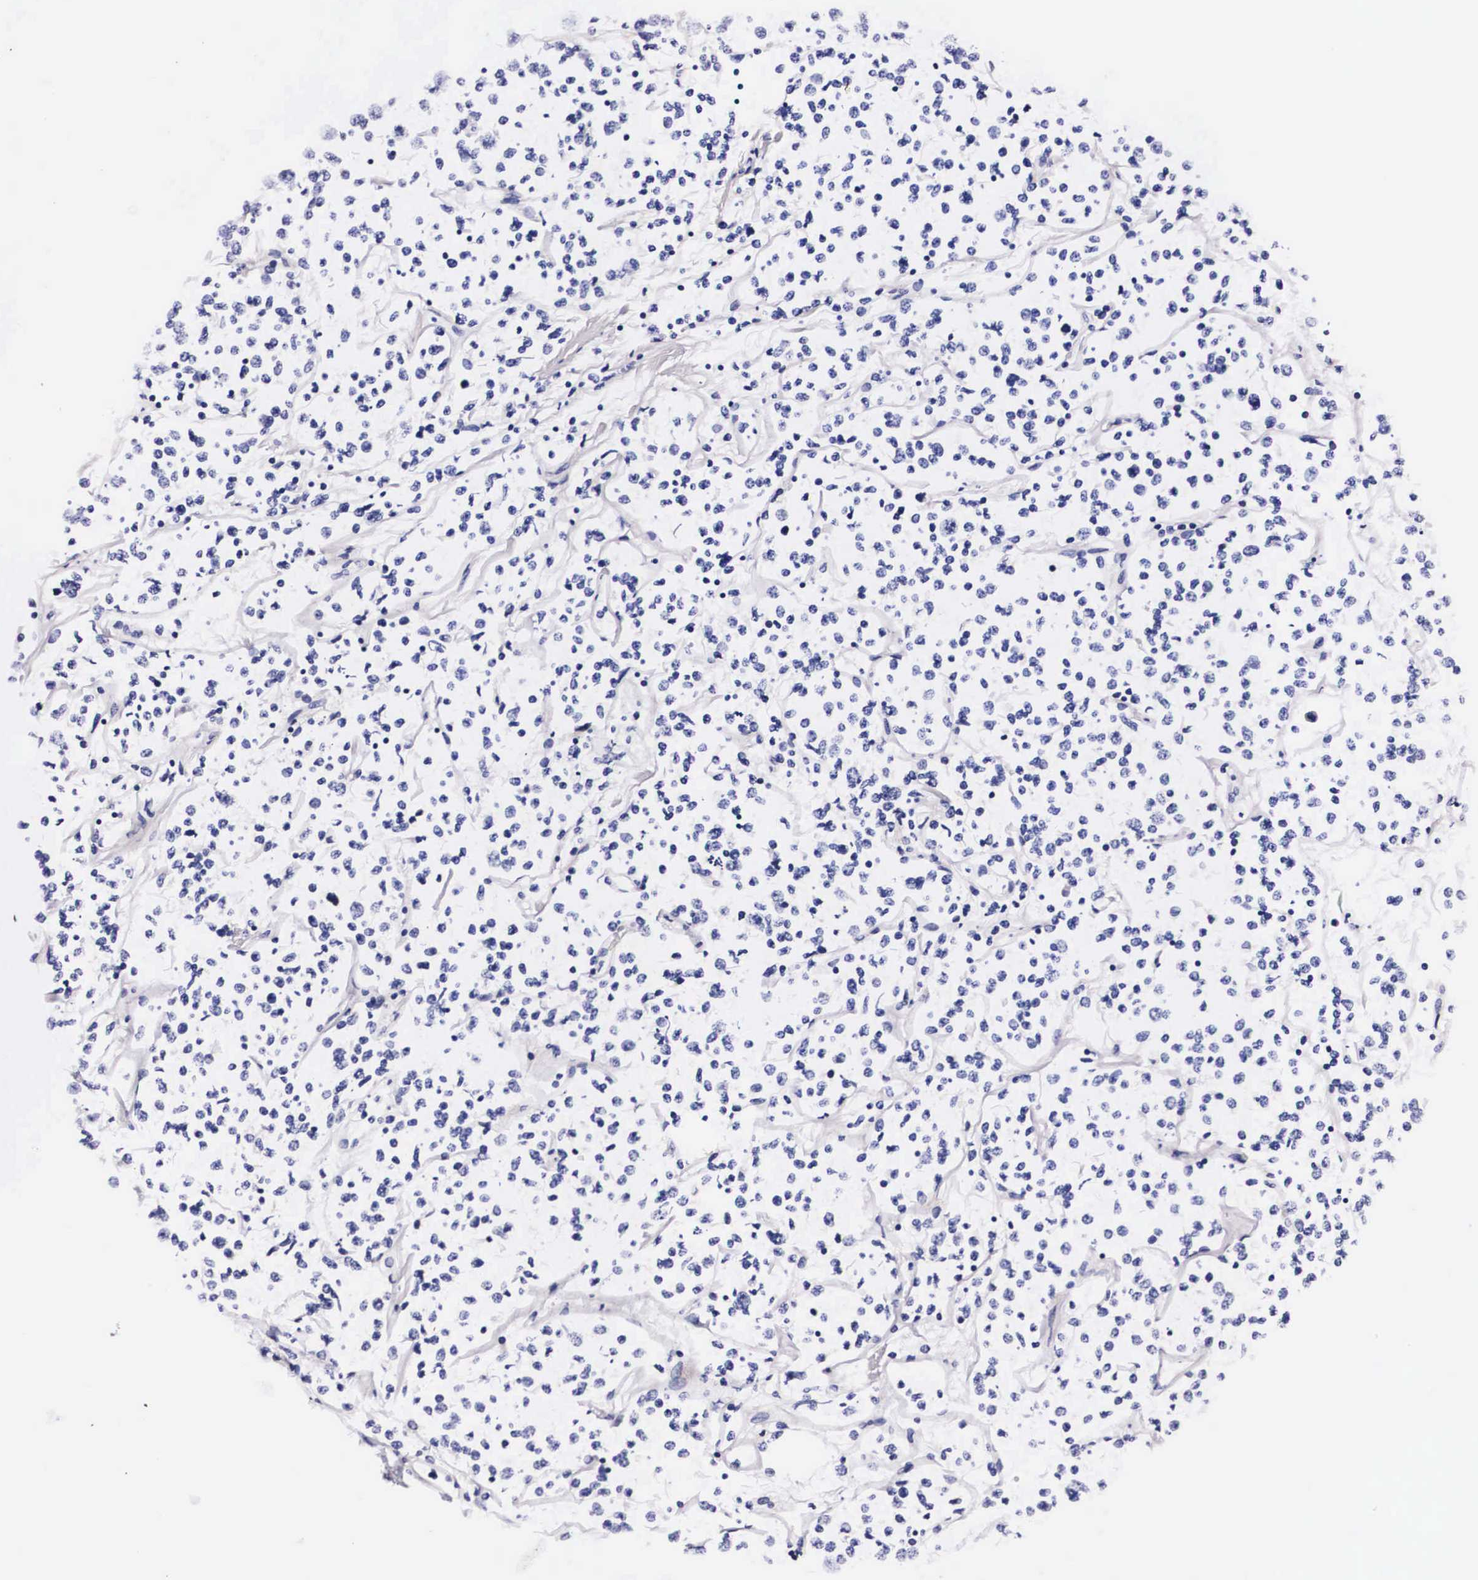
{"staining": {"intensity": "negative", "quantity": "none", "location": "none"}, "tissue": "lymphoma", "cell_type": "Tumor cells", "image_type": "cancer", "snomed": [{"axis": "morphology", "description": "Malignant lymphoma, non-Hodgkin's type, Low grade"}, {"axis": "topography", "description": "Small intestine"}], "caption": "A high-resolution image shows IHC staining of malignant lymphoma, non-Hodgkin's type (low-grade), which reveals no significant expression in tumor cells.", "gene": "PHETA2", "patient": {"sex": "female", "age": 59}}